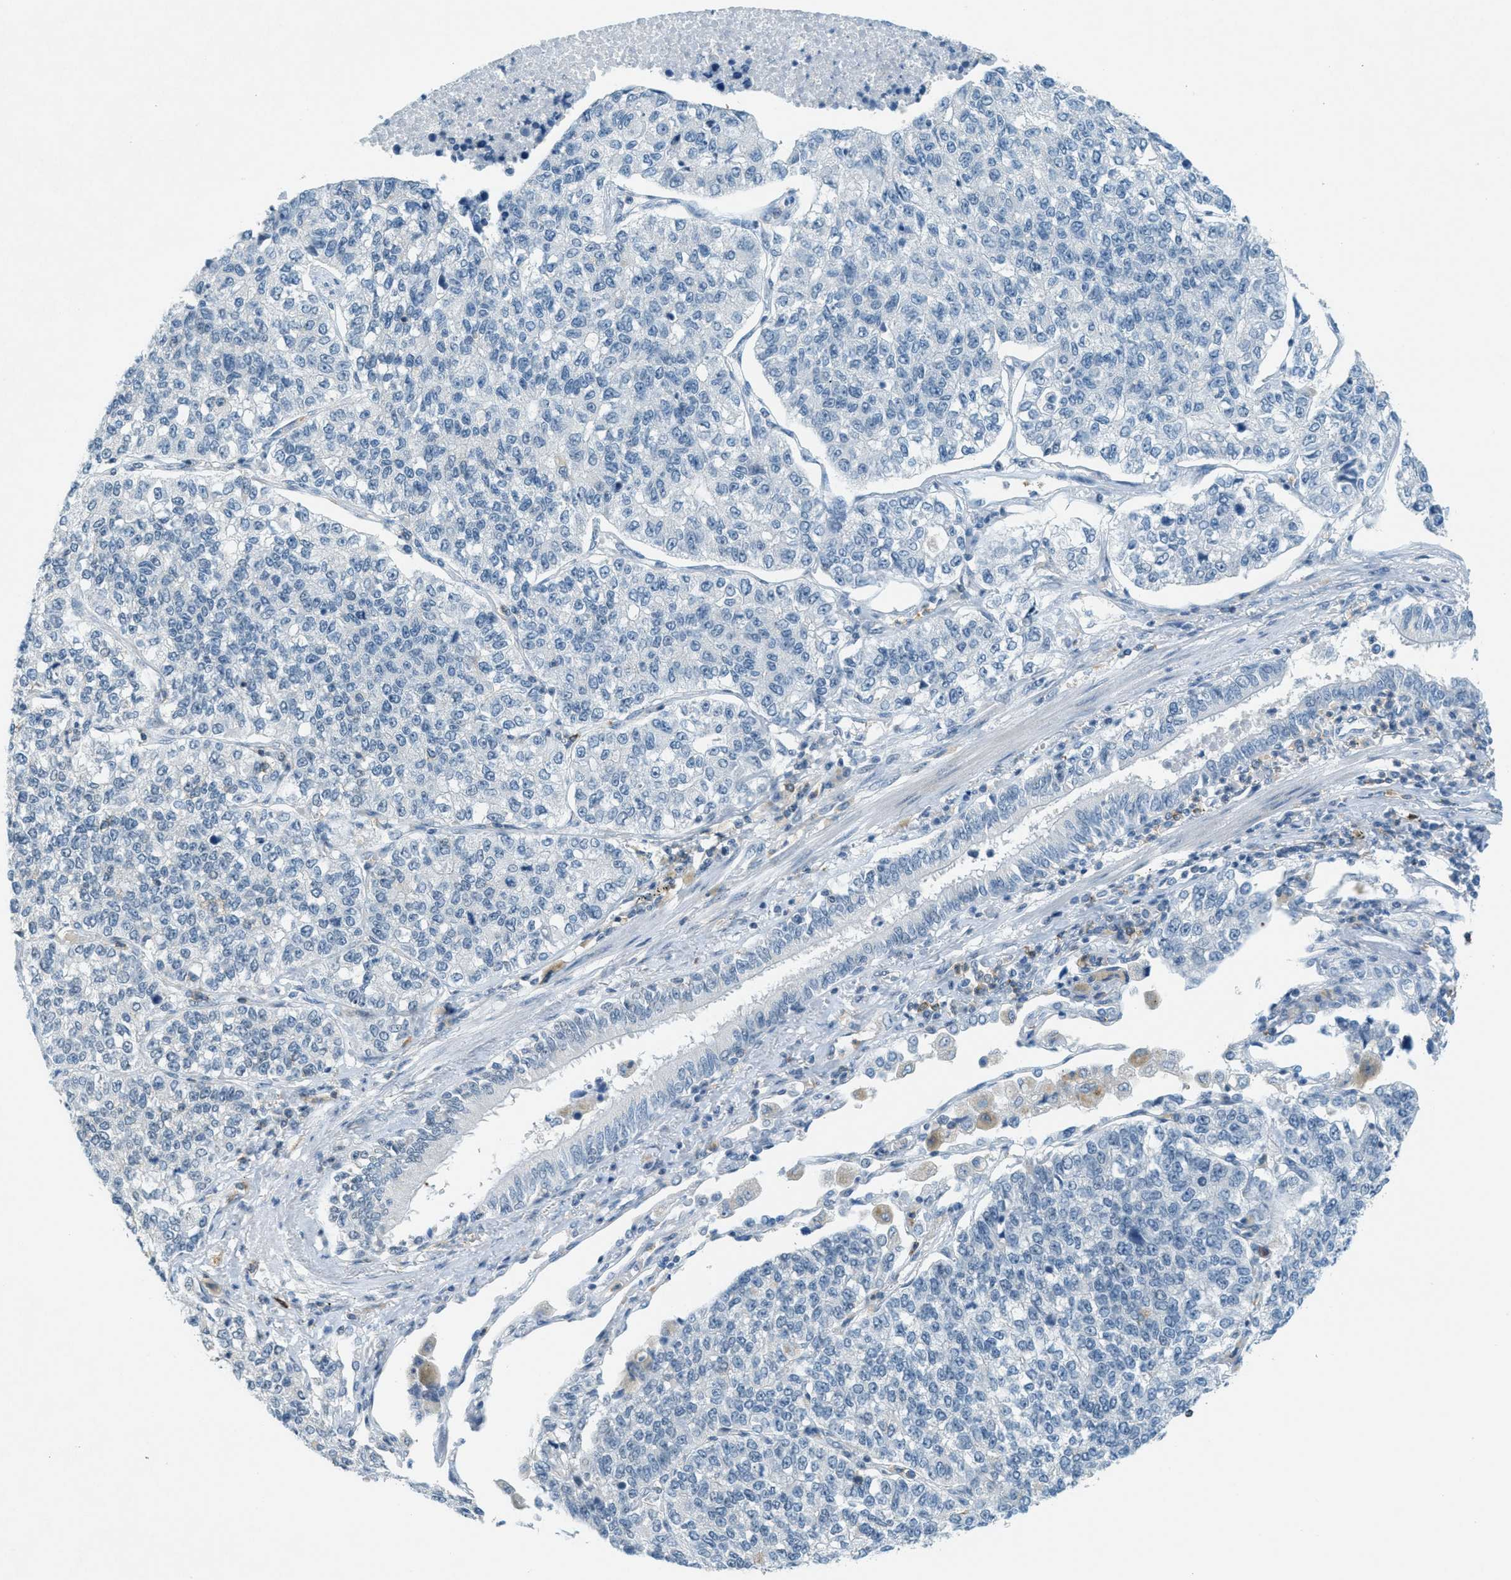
{"staining": {"intensity": "negative", "quantity": "none", "location": "none"}, "tissue": "lung cancer", "cell_type": "Tumor cells", "image_type": "cancer", "snomed": [{"axis": "morphology", "description": "Adenocarcinoma, NOS"}, {"axis": "topography", "description": "Lung"}], "caption": "Human lung adenocarcinoma stained for a protein using immunohistochemistry shows no positivity in tumor cells.", "gene": "FYN", "patient": {"sex": "male", "age": 49}}